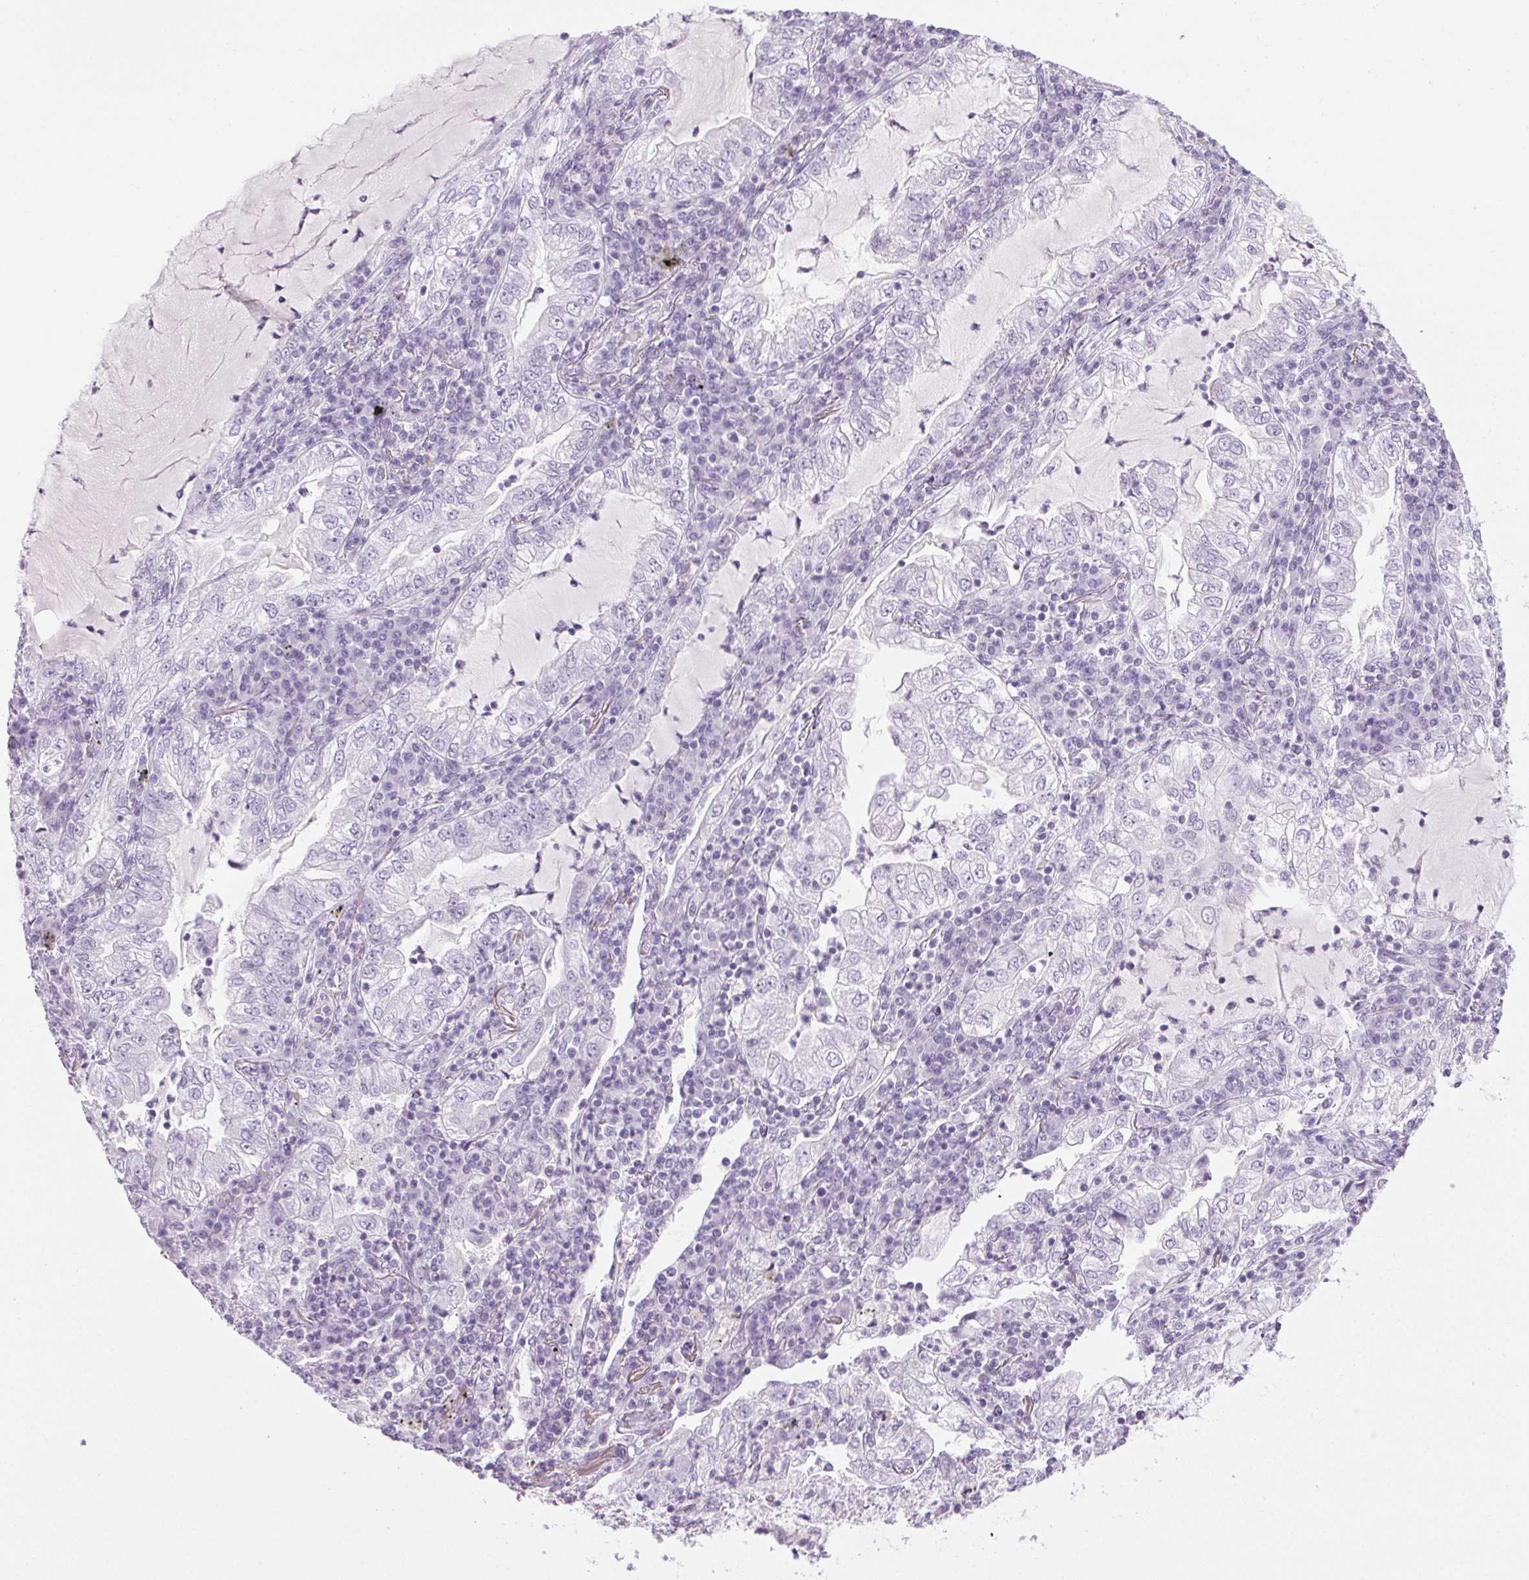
{"staining": {"intensity": "negative", "quantity": "none", "location": "none"}, "tissue": "lung cancer", "cell_type": "Tumor cells", "image_type": "cancer", "snomed": [{"axis": "morphology", "description": "Adenocarcinoma, NOS"}, {"axis": "topography", "description": "Lung"}], "caption": "High power microscopy image of an immunohistochemistry histopathology image of lung cancer, revealing no significant staining in tumor cells.", "gene": "LRP2", "patient": {"sex": "female", "age": 73}}